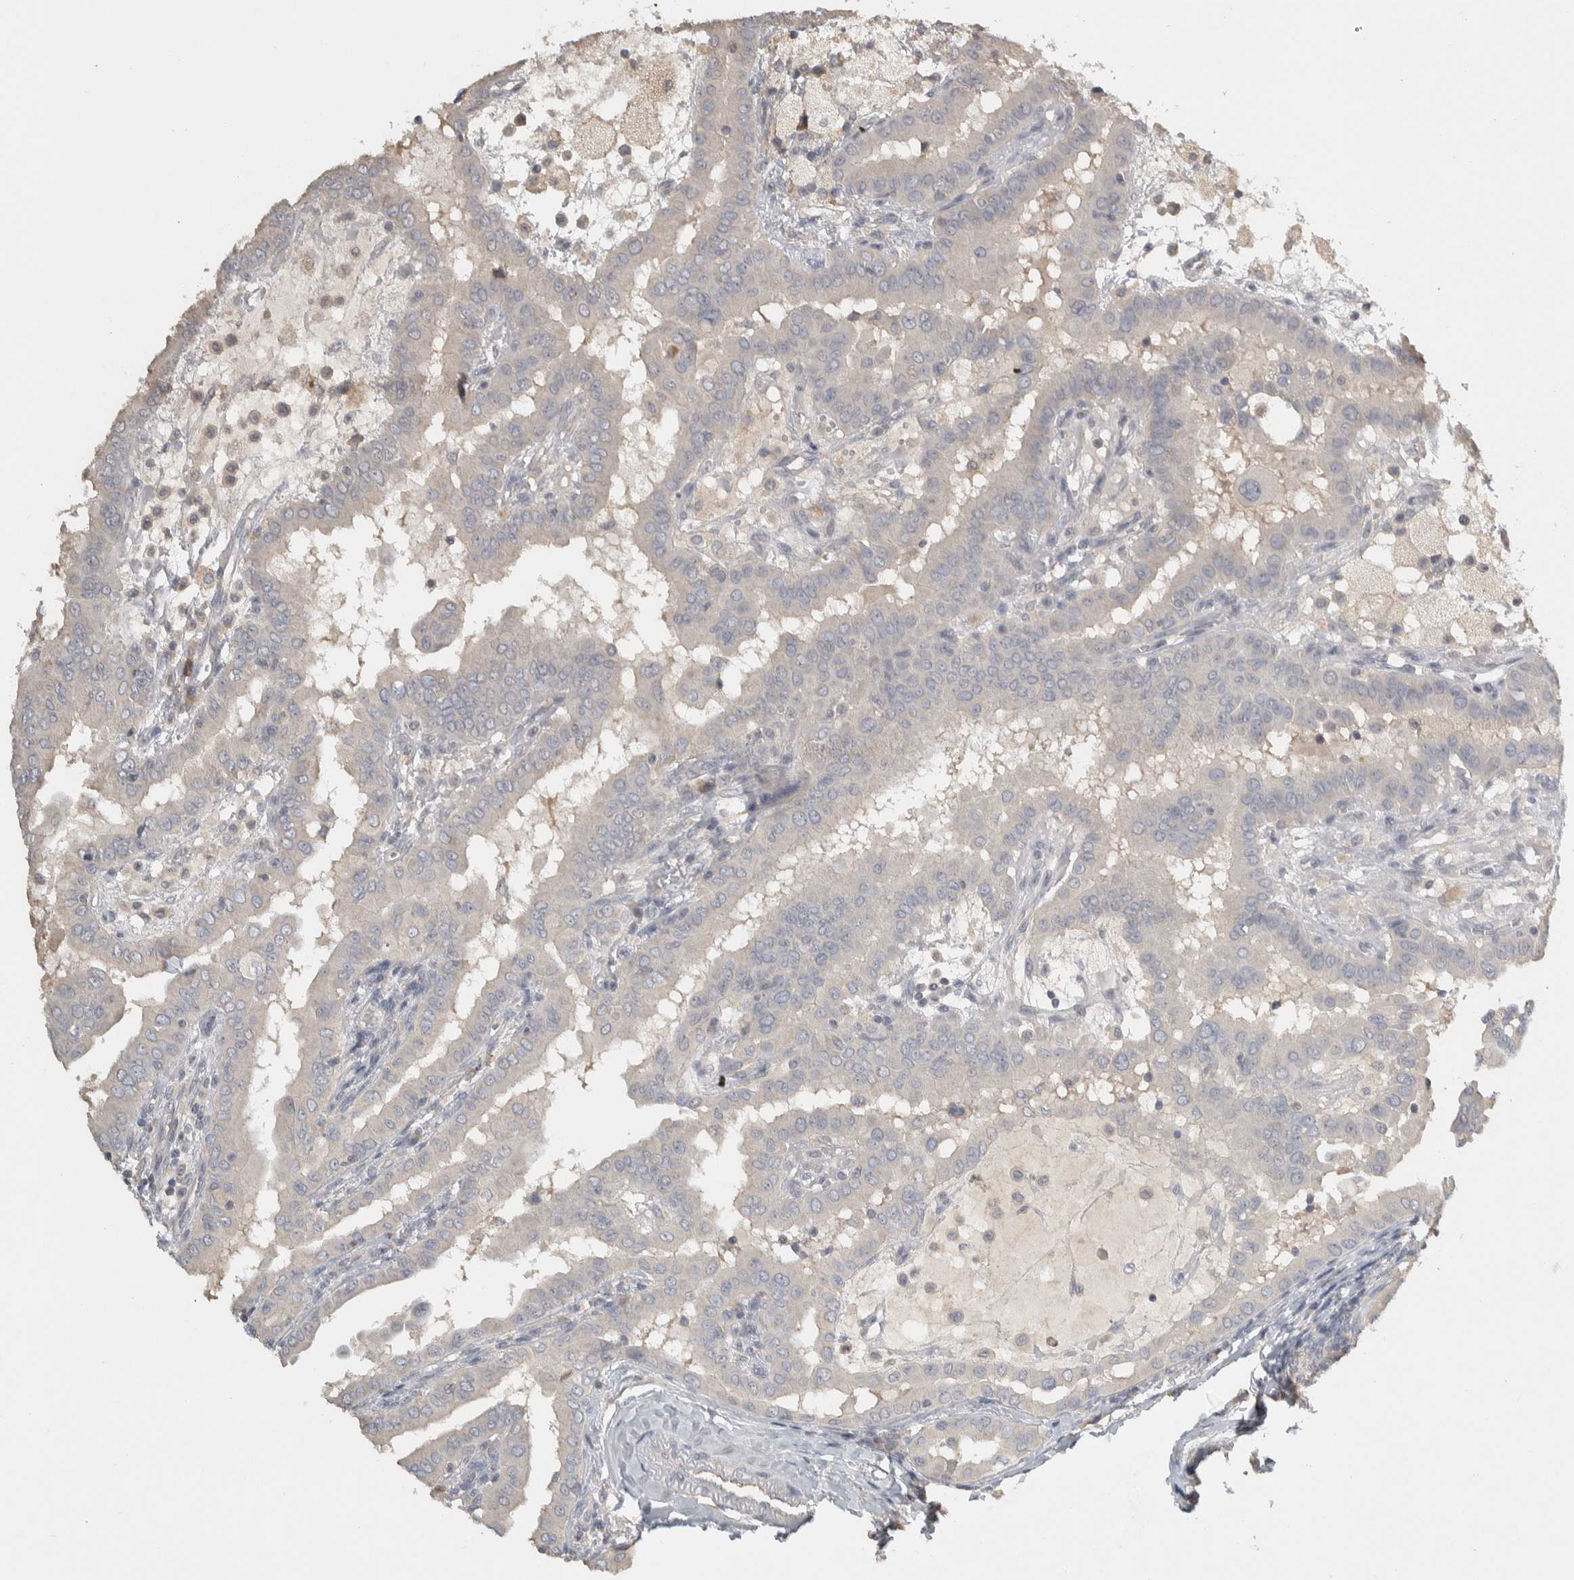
{"staining": {"intensity": "negative", "quantity": "none", "location": "none"}, "tissue": "thyroid cancer", "cell_type": "Tumor cells", "image_type": "cancer", "snomed": [{"axis": "morphology", "description": "Papillary adenocarcinoma, NOS"}, {"axis": "topography", "description": "Thyroid gland"}], "caption": "Immunohistochemistry (IHC) micrograph of neoplastic tissue: papillary adenocarcinoma (thyroid) stained with DAB (3,3'-diaminobenzidine) displays no significant protein expression in tumor cells.", "gene": "EIF3H", "patient": {"sex": "male", "age": 33}}